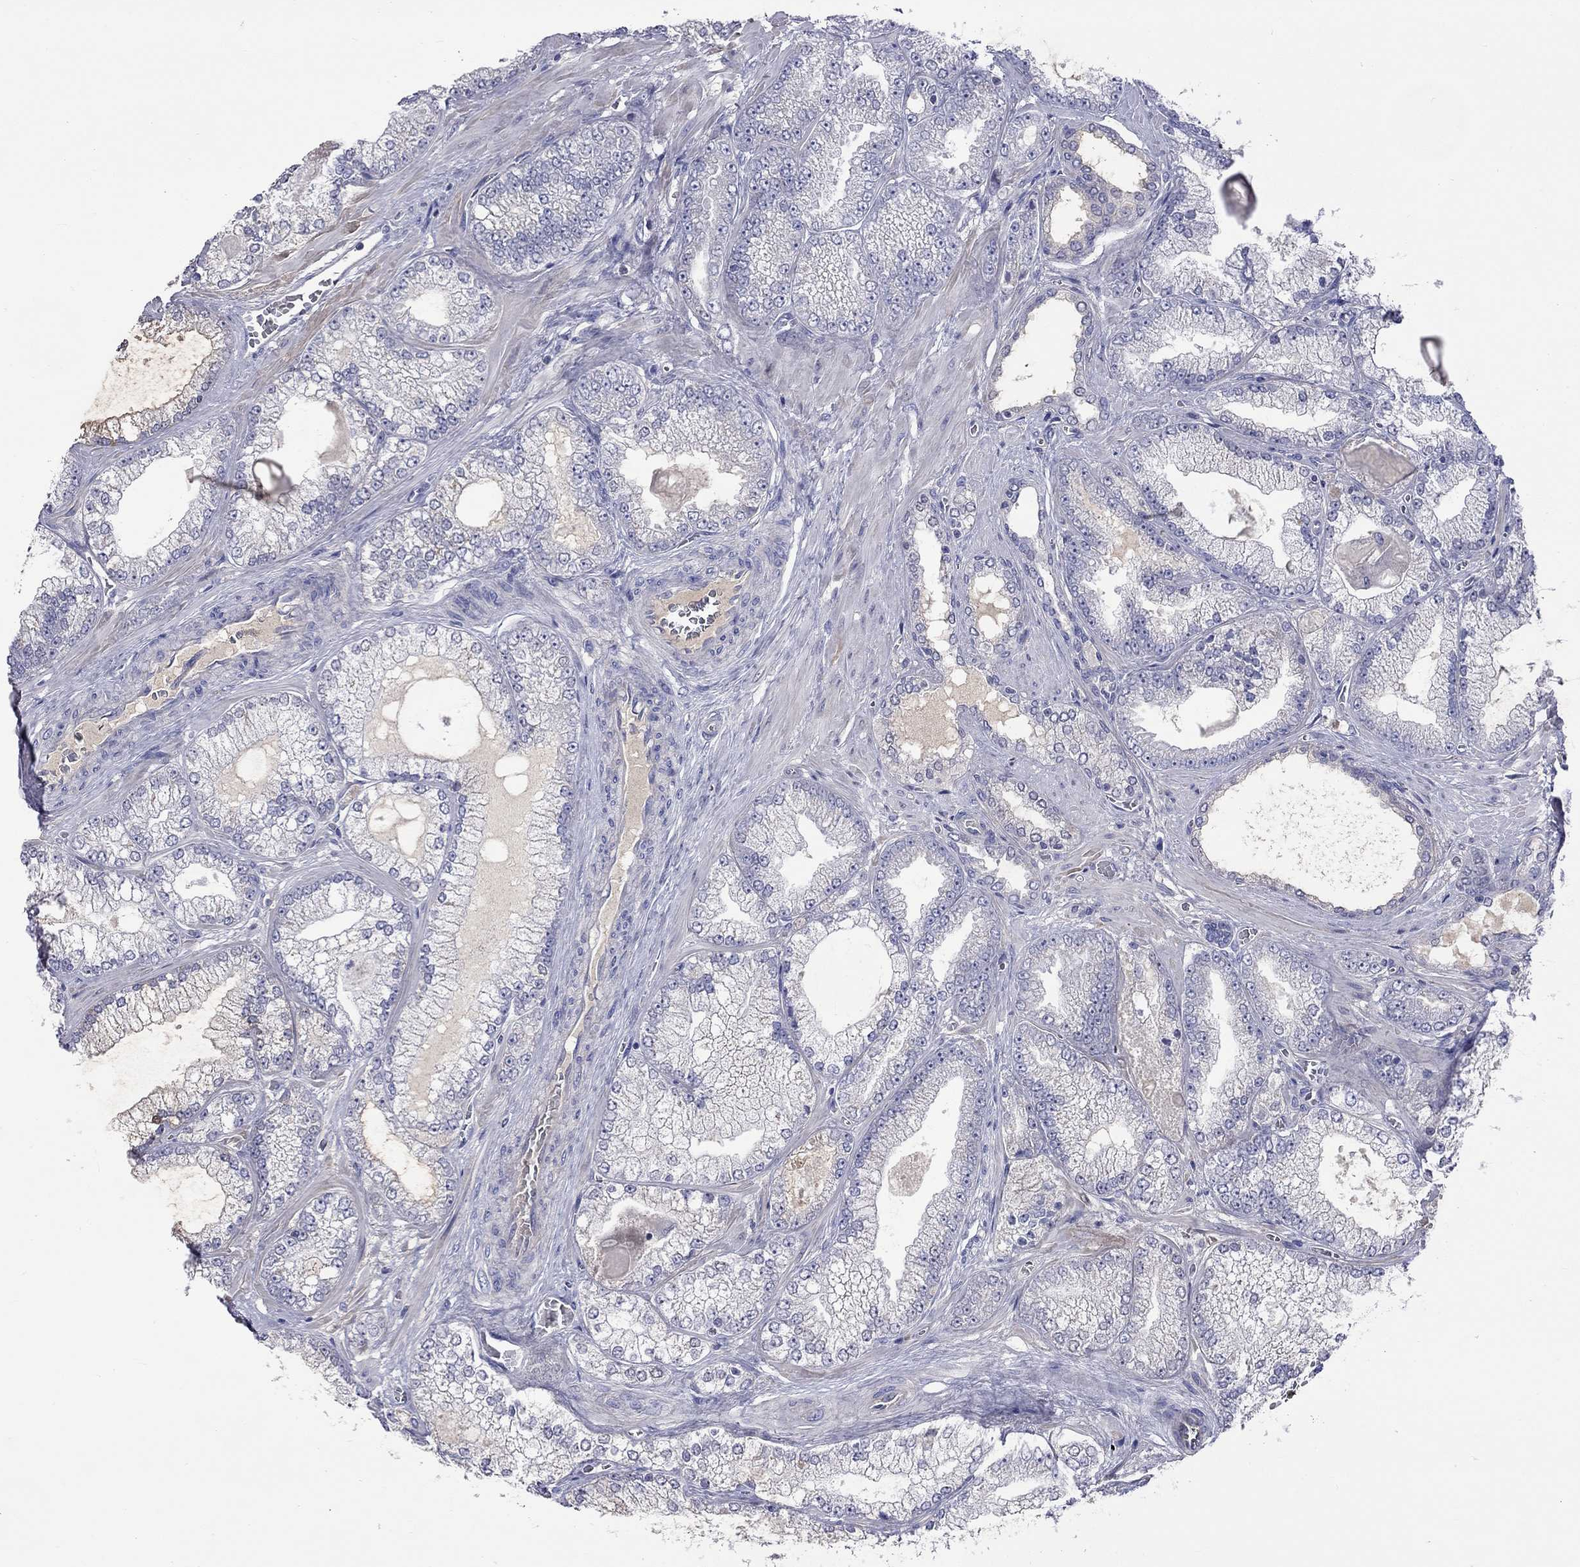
{"staining": {"intensity": "negative", "quantity": "none", "location": "none"}, "tissue": "prostate cancer", "cell_type": "Tumor cells", "image_type": "cancer", "snomed": [{"axis": "morphology", "description": "Adenocarcinoma, Low grade"}, {"axis": "topography", "description": "Prostate"}], "caption": "DAB immunohistochemical staining of low-grade adenocarcinoma (prostate) displays no significant staining in tumor cells. (Immunohistochemistry (ihc), brightfield microscopy, high magnification).", "gene": "LRFN4", "patient": {"sex": "male", "age": 57}}